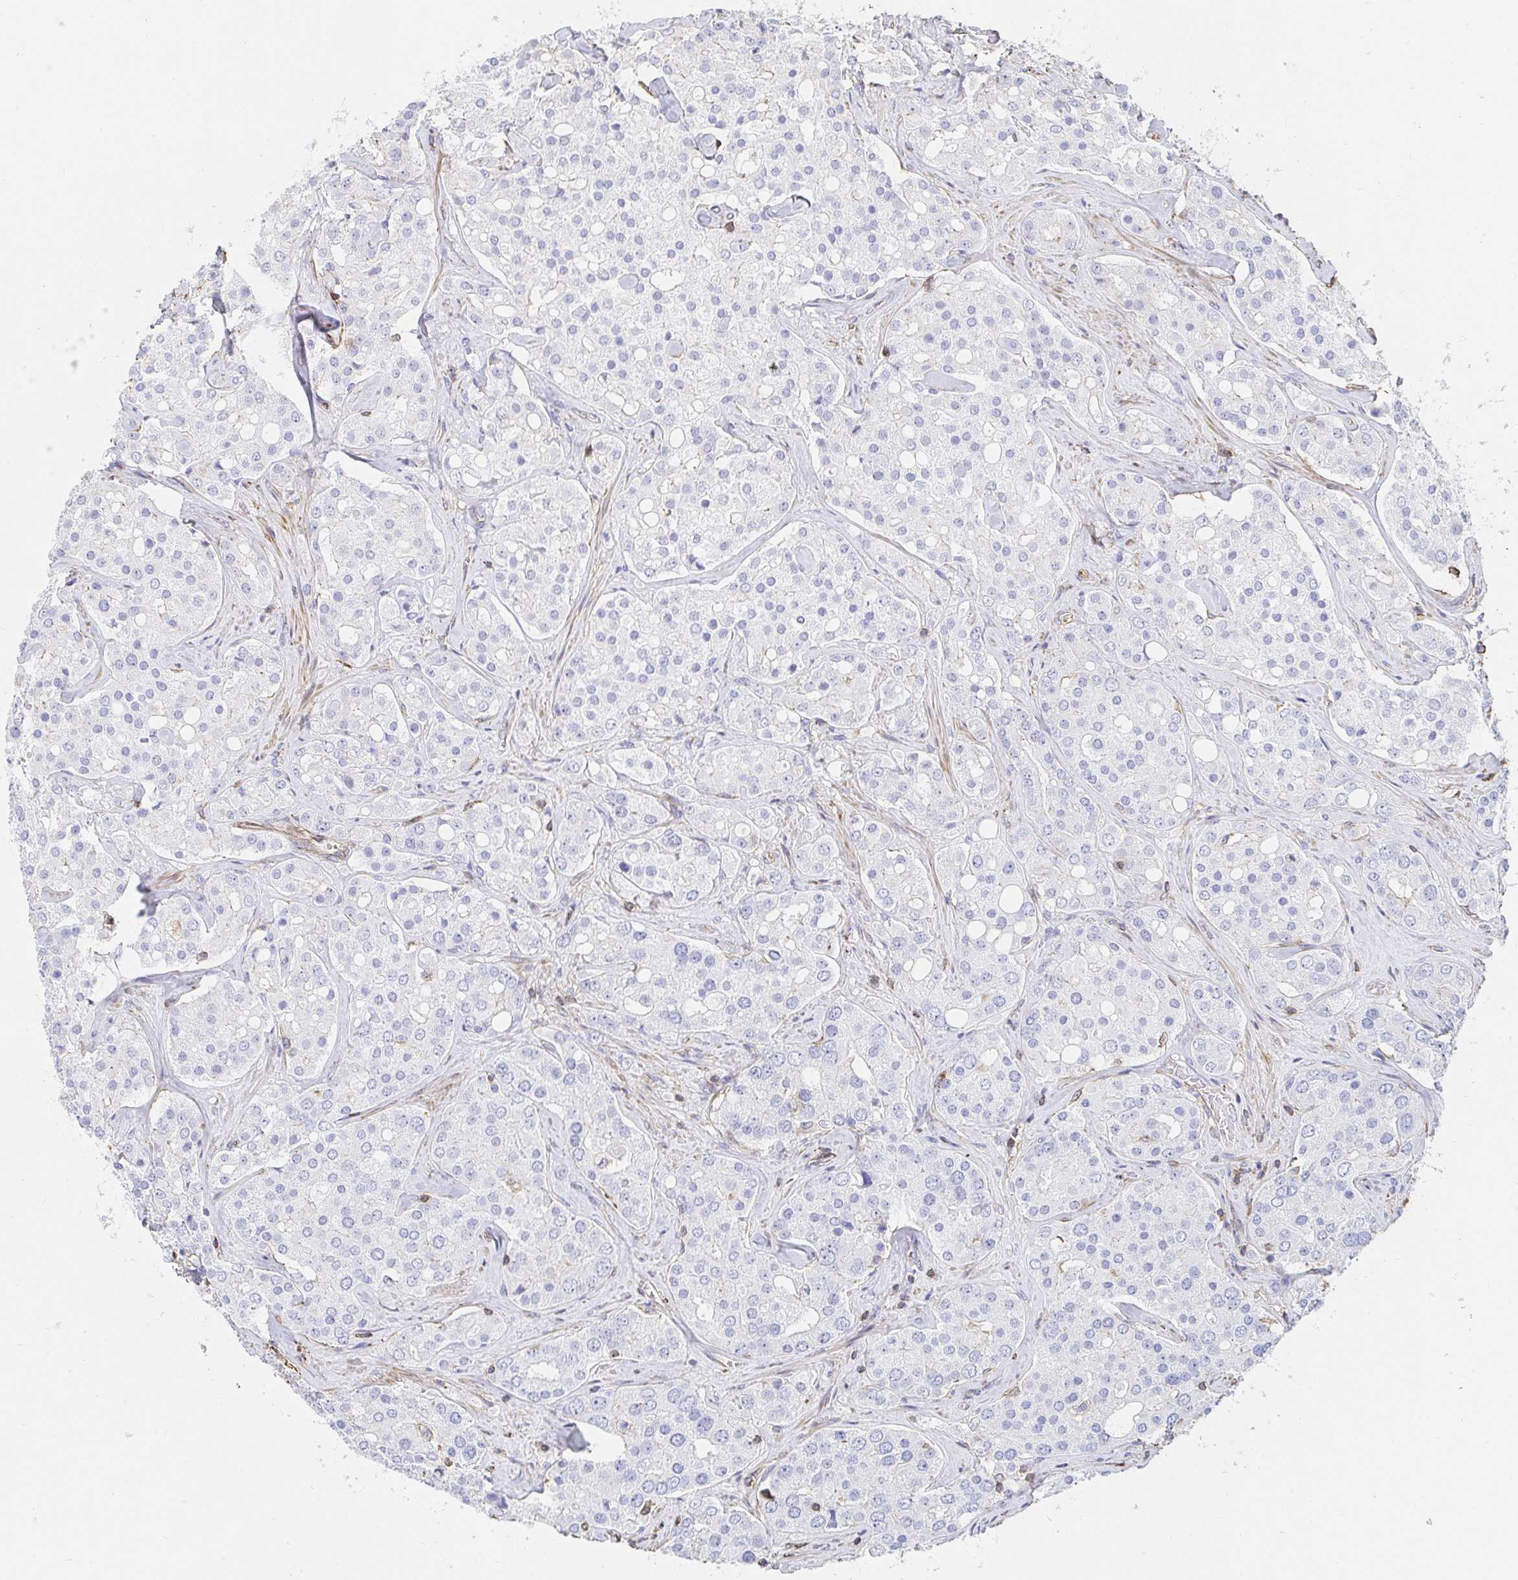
{"staining": {"intensity": "negative", "quantity": "none", "location": "none"}, "tissue": "prostate cancer", "cell_type": "Tumor cells", "image_type": "cancer", "snomed": [{"axis": "morphology", "description": "Adenocarcinoma, High grade"}, {"axis": "topography", "description": "Prostate"}], "caption": "DAB immunohistochemical staining of human prostate high-grade adenocarcinoma displays no significant expression in tumor cells.", "gene": "PTPN14", "patient": {"sex": "male", "age": 67}}